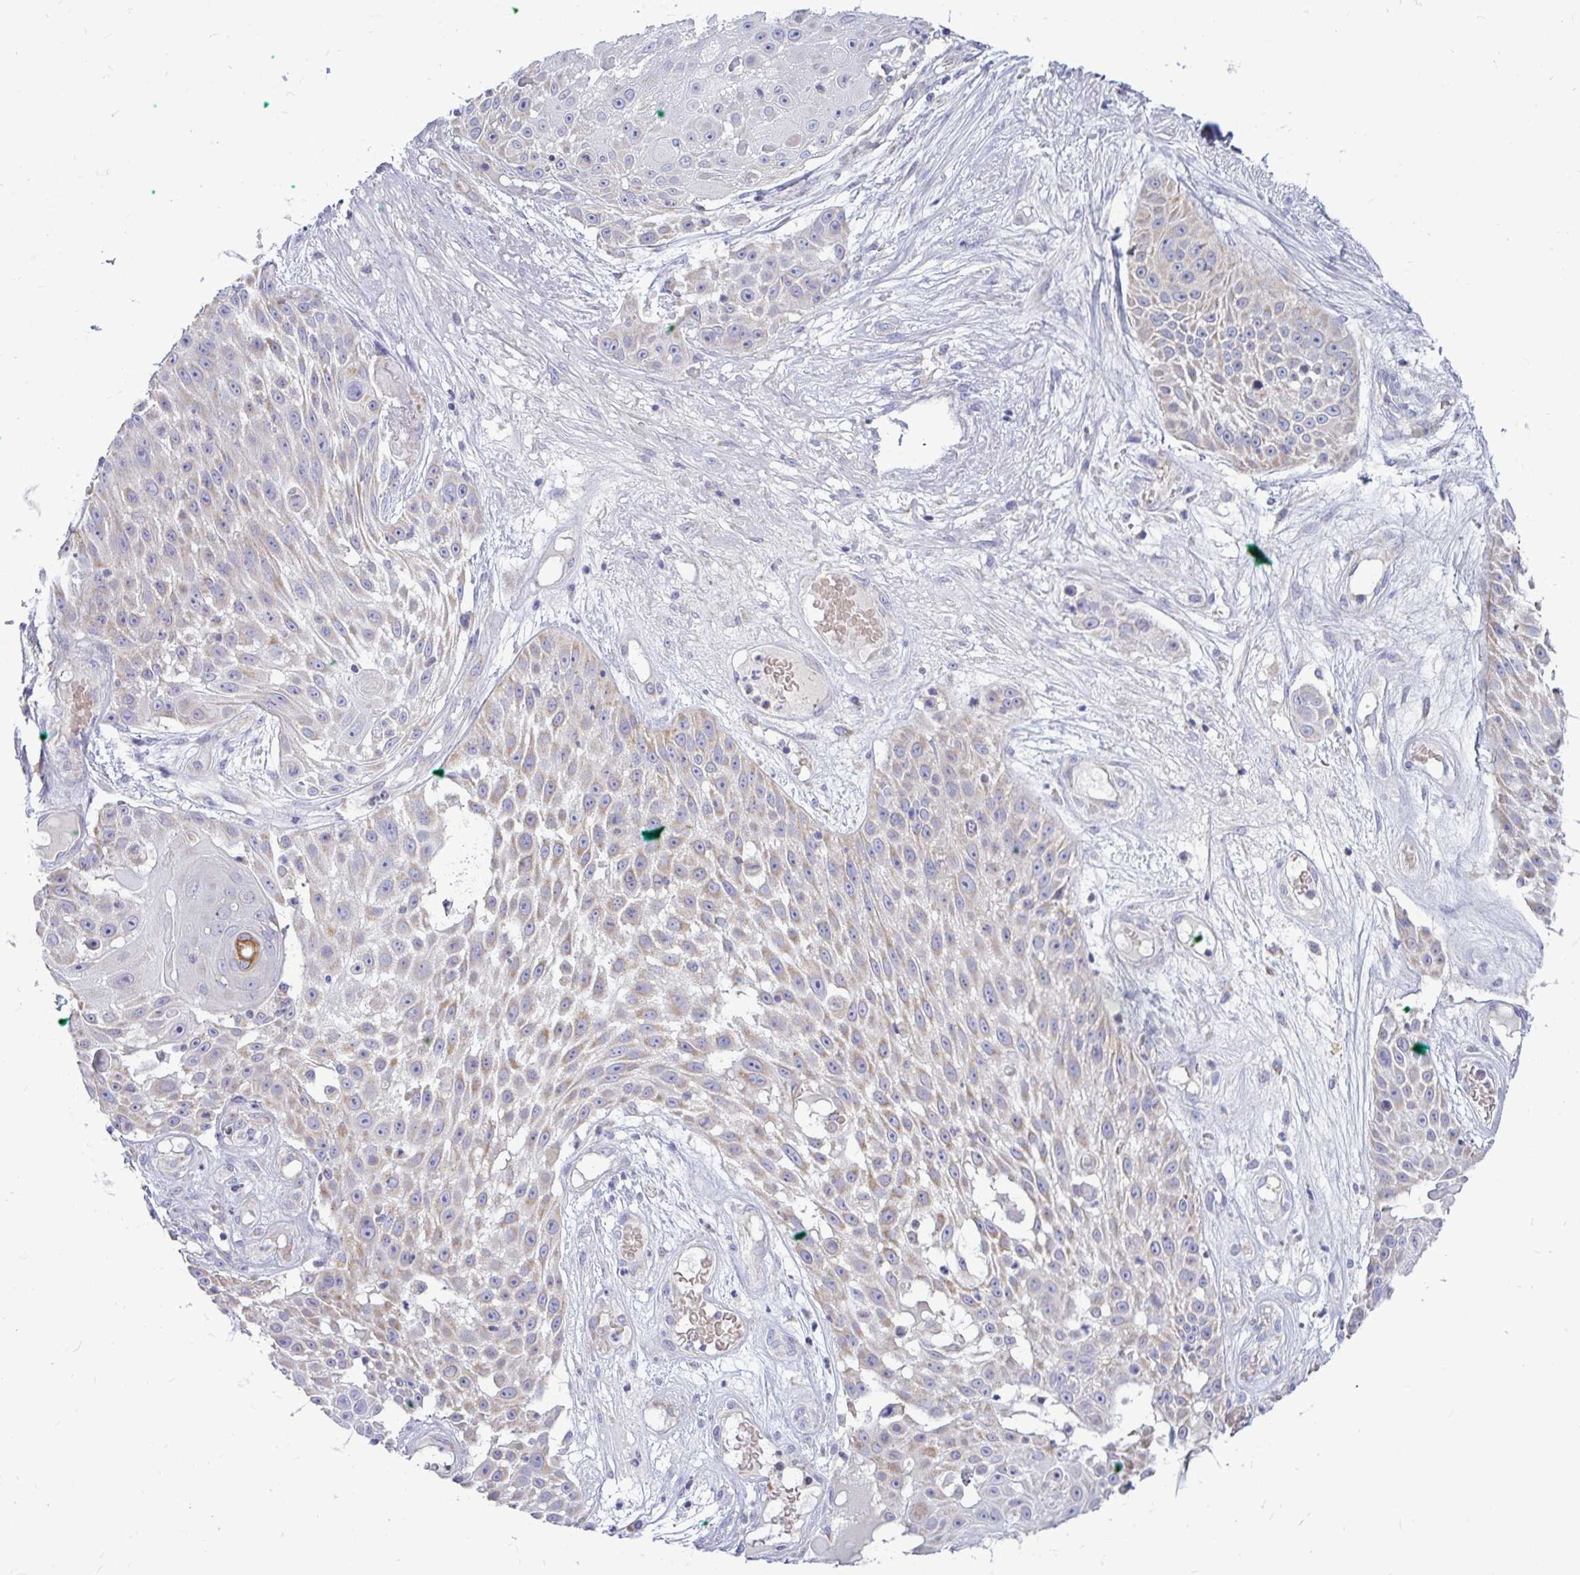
{"staining": {"intensity": "negative", "quantity": "none", "location": "none"}, "tissue": "skin cancer", "cell_type": "Tumor cells", "image_type": "cancer", "snomed": [{"axis": "morphology", "description": "Squamous cell carcinoma, NOS"}, {"axis": "topography", "description": "Skin"}], "caption": "IHC of skin cancer demonstrates no expression in tumor cells.", "gene": "OR10R2", "patient": {"sex": "female", "age": 86}}